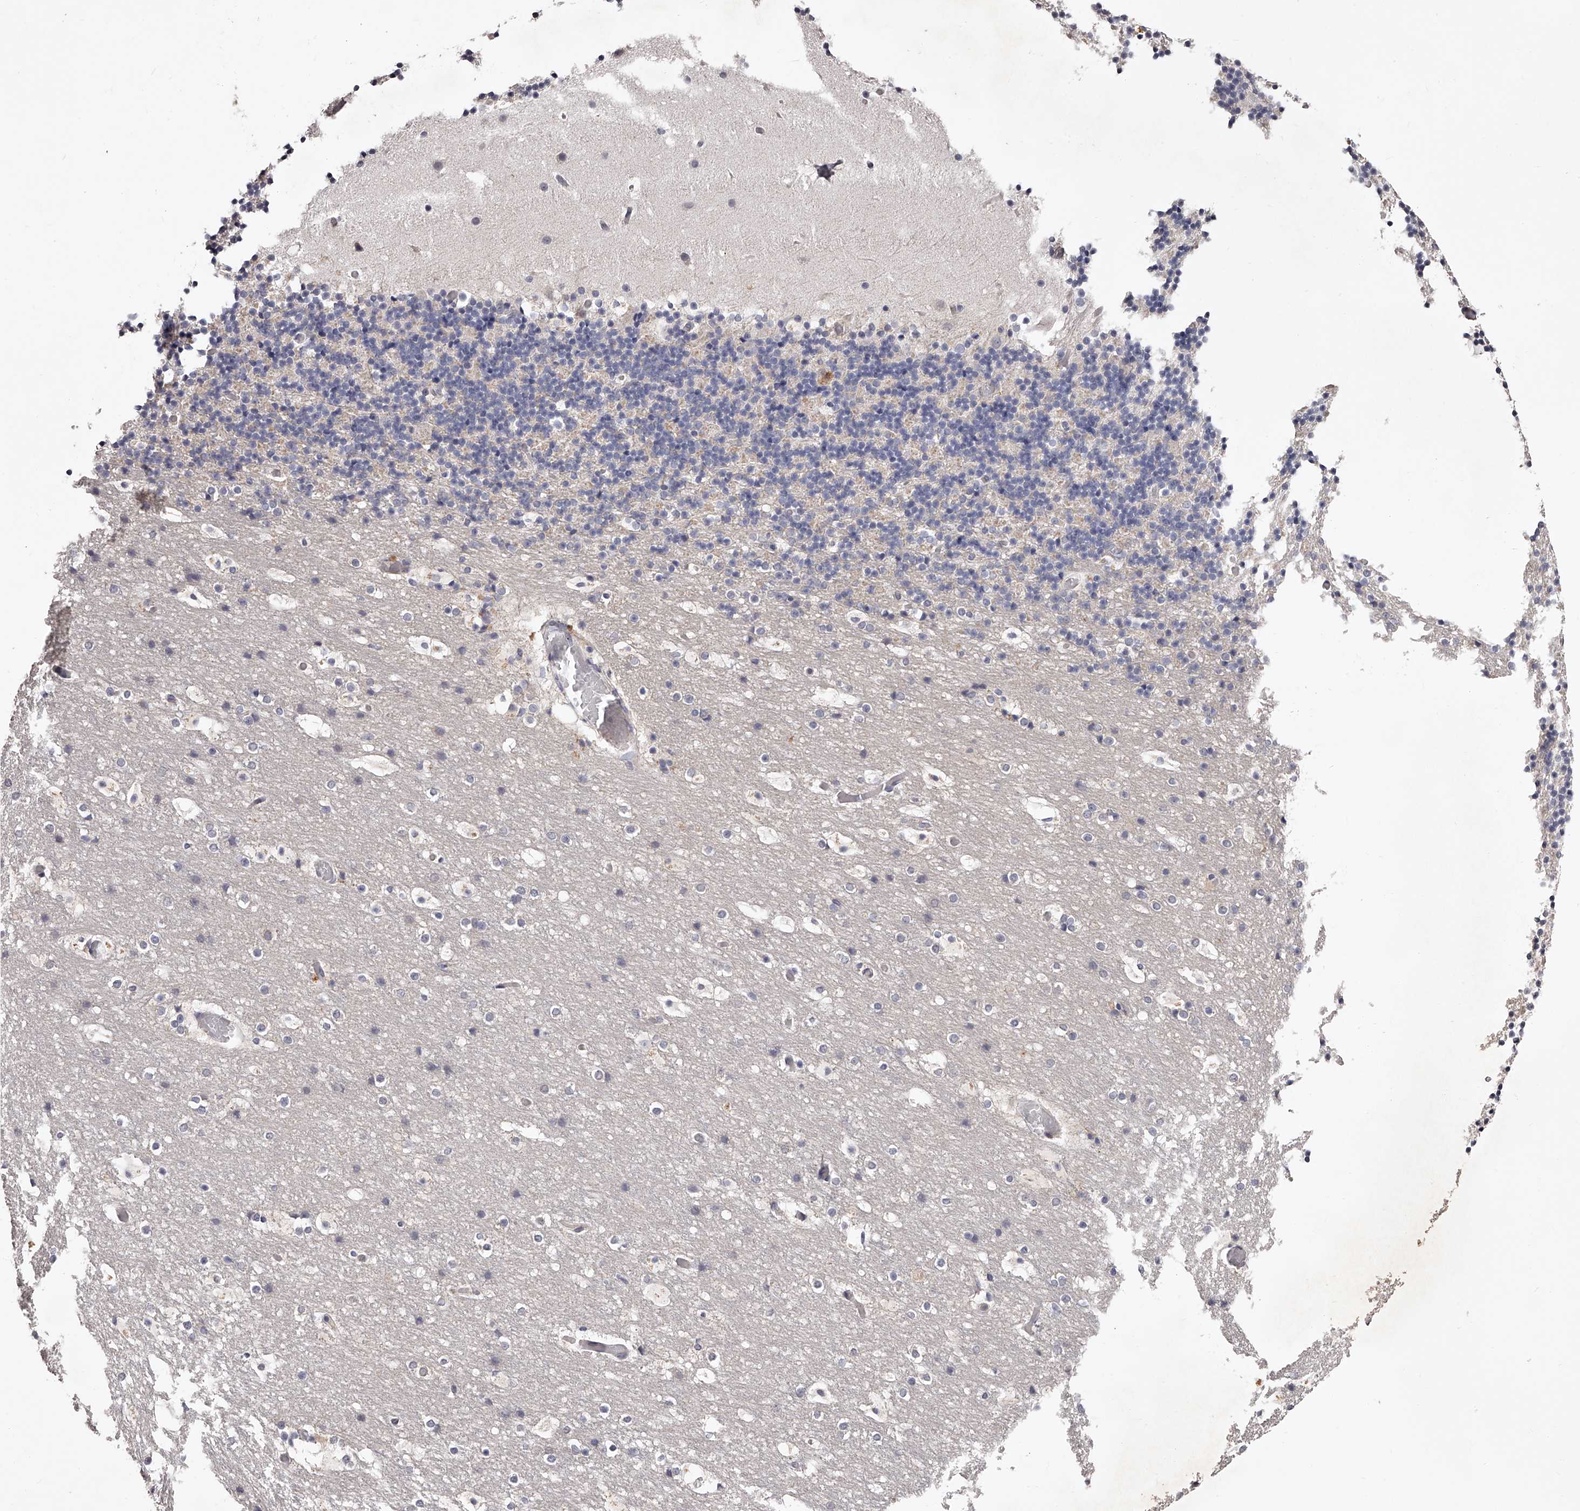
{"staining": {"intensity": "negative", "quantity": "none", "location": "none"}, "tissue": "cerebellum", "cell_type": "Cells in granular layer", "image_type": "normal", "snomed": [{"axis": "morphology", "description": "Normal tissue, NOS"}, {"axis": "topography", "description": "Cerebellum"}], "caption": "This is a photomicrograph of immunohistochemistry staining of normal cerebellum, which shows no staining in cells in granular layer.", "gene": "NT5DC1", "patient": {"sex": "male", "age": 57}}